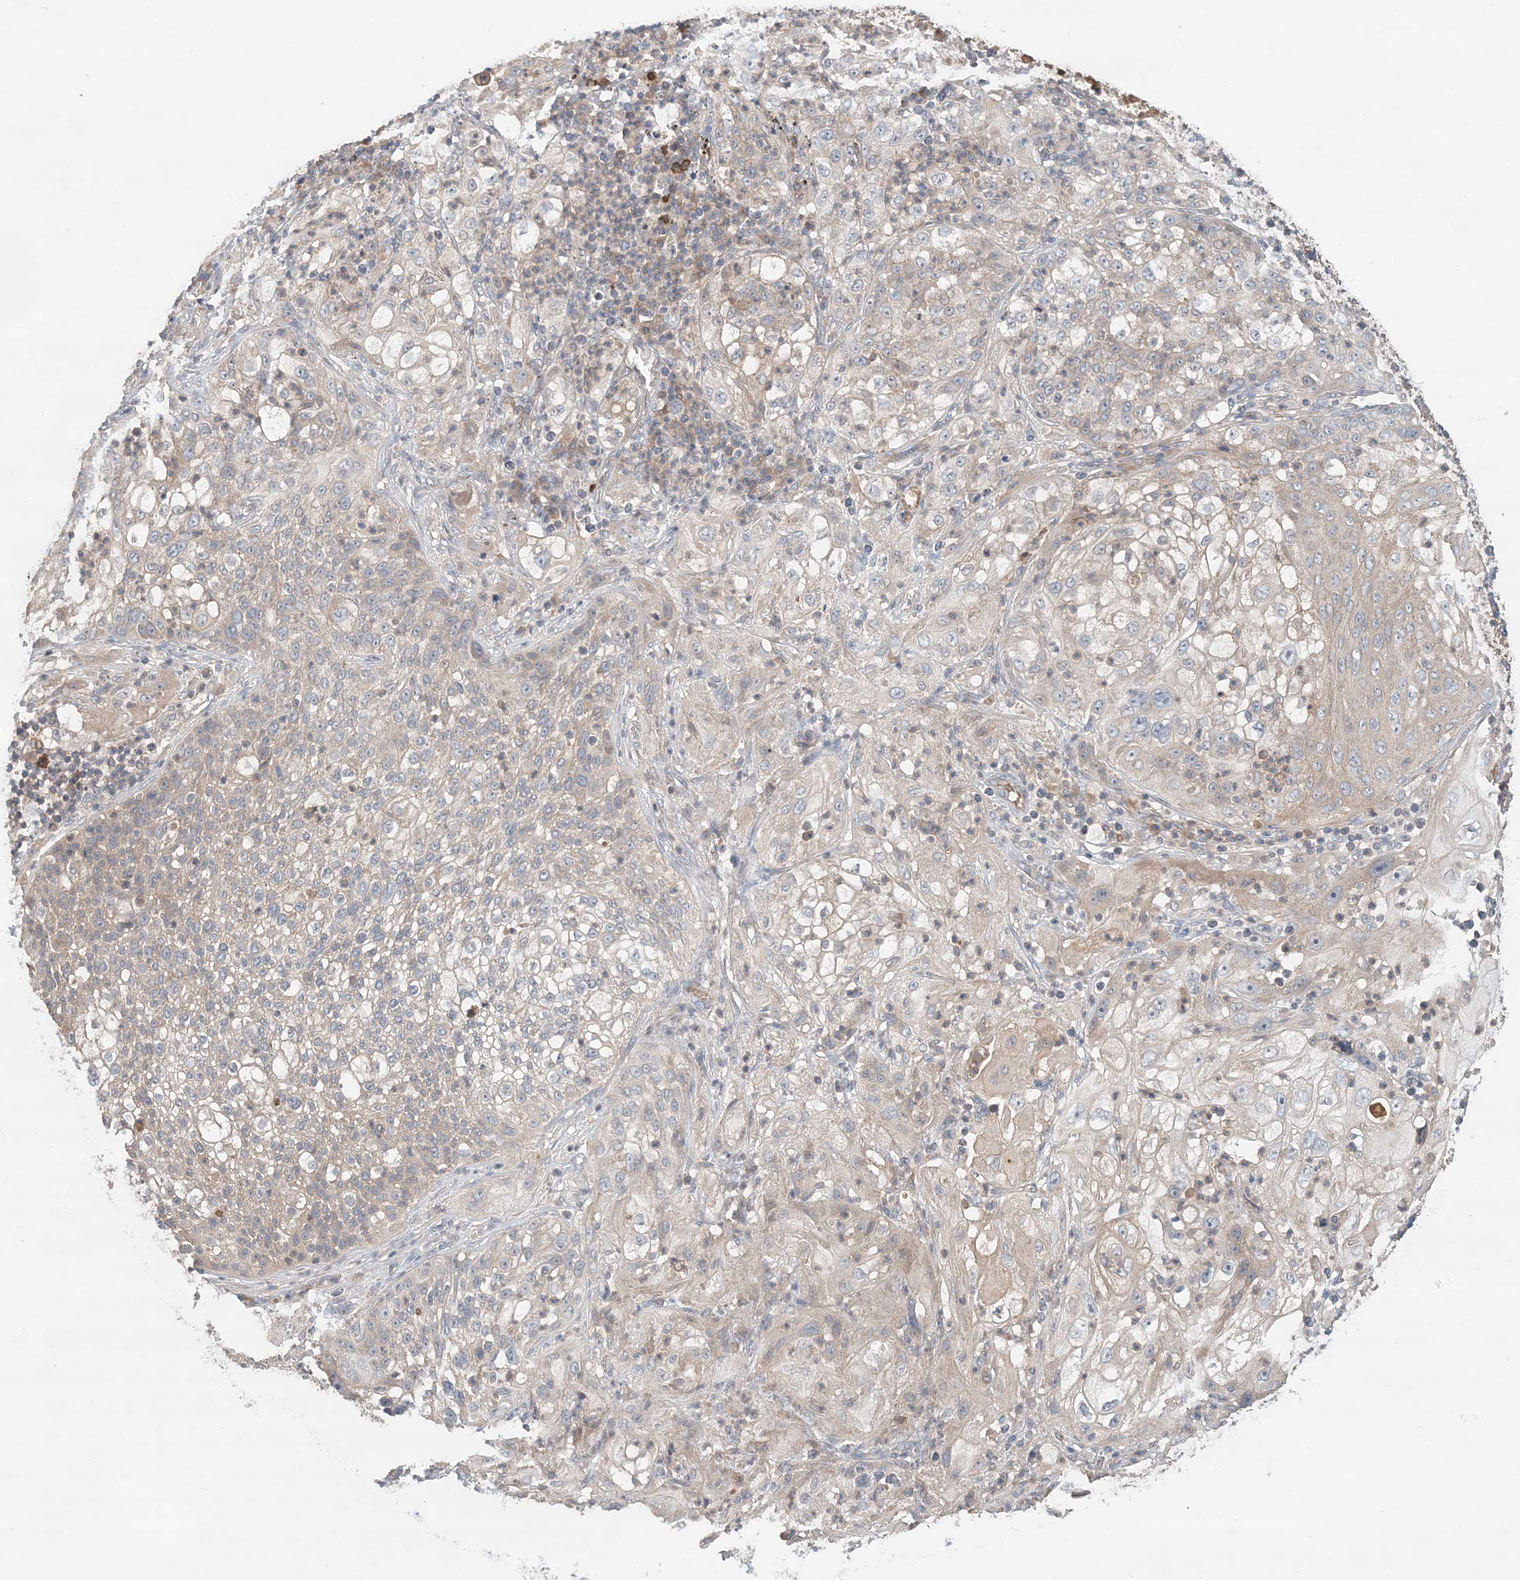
{"staining": {"intensity": "negative", "quantity": "none", "location": "none"}, "tissue": "lung cancer", "cell_type": "Tumor cells", "image_type": "cancer", "snomed": [{"axis": "morphology", "description": "Inflammation, NOS"}, {"axis": "morphology", "description": "Squamous cell carcinoma, NOS"}, {"axis": "topography", "description": "Lymph node"}, {"axis": "topography", "description": "Soft tissue"}, {"axis": "topography", "description": "Lung"}], "caption": "Tumor cells are negative for brown protein staining in lung squamous cell carcinoma.", "gene": "SYCP3", "patient": {"sex": "male", "age": 66}}